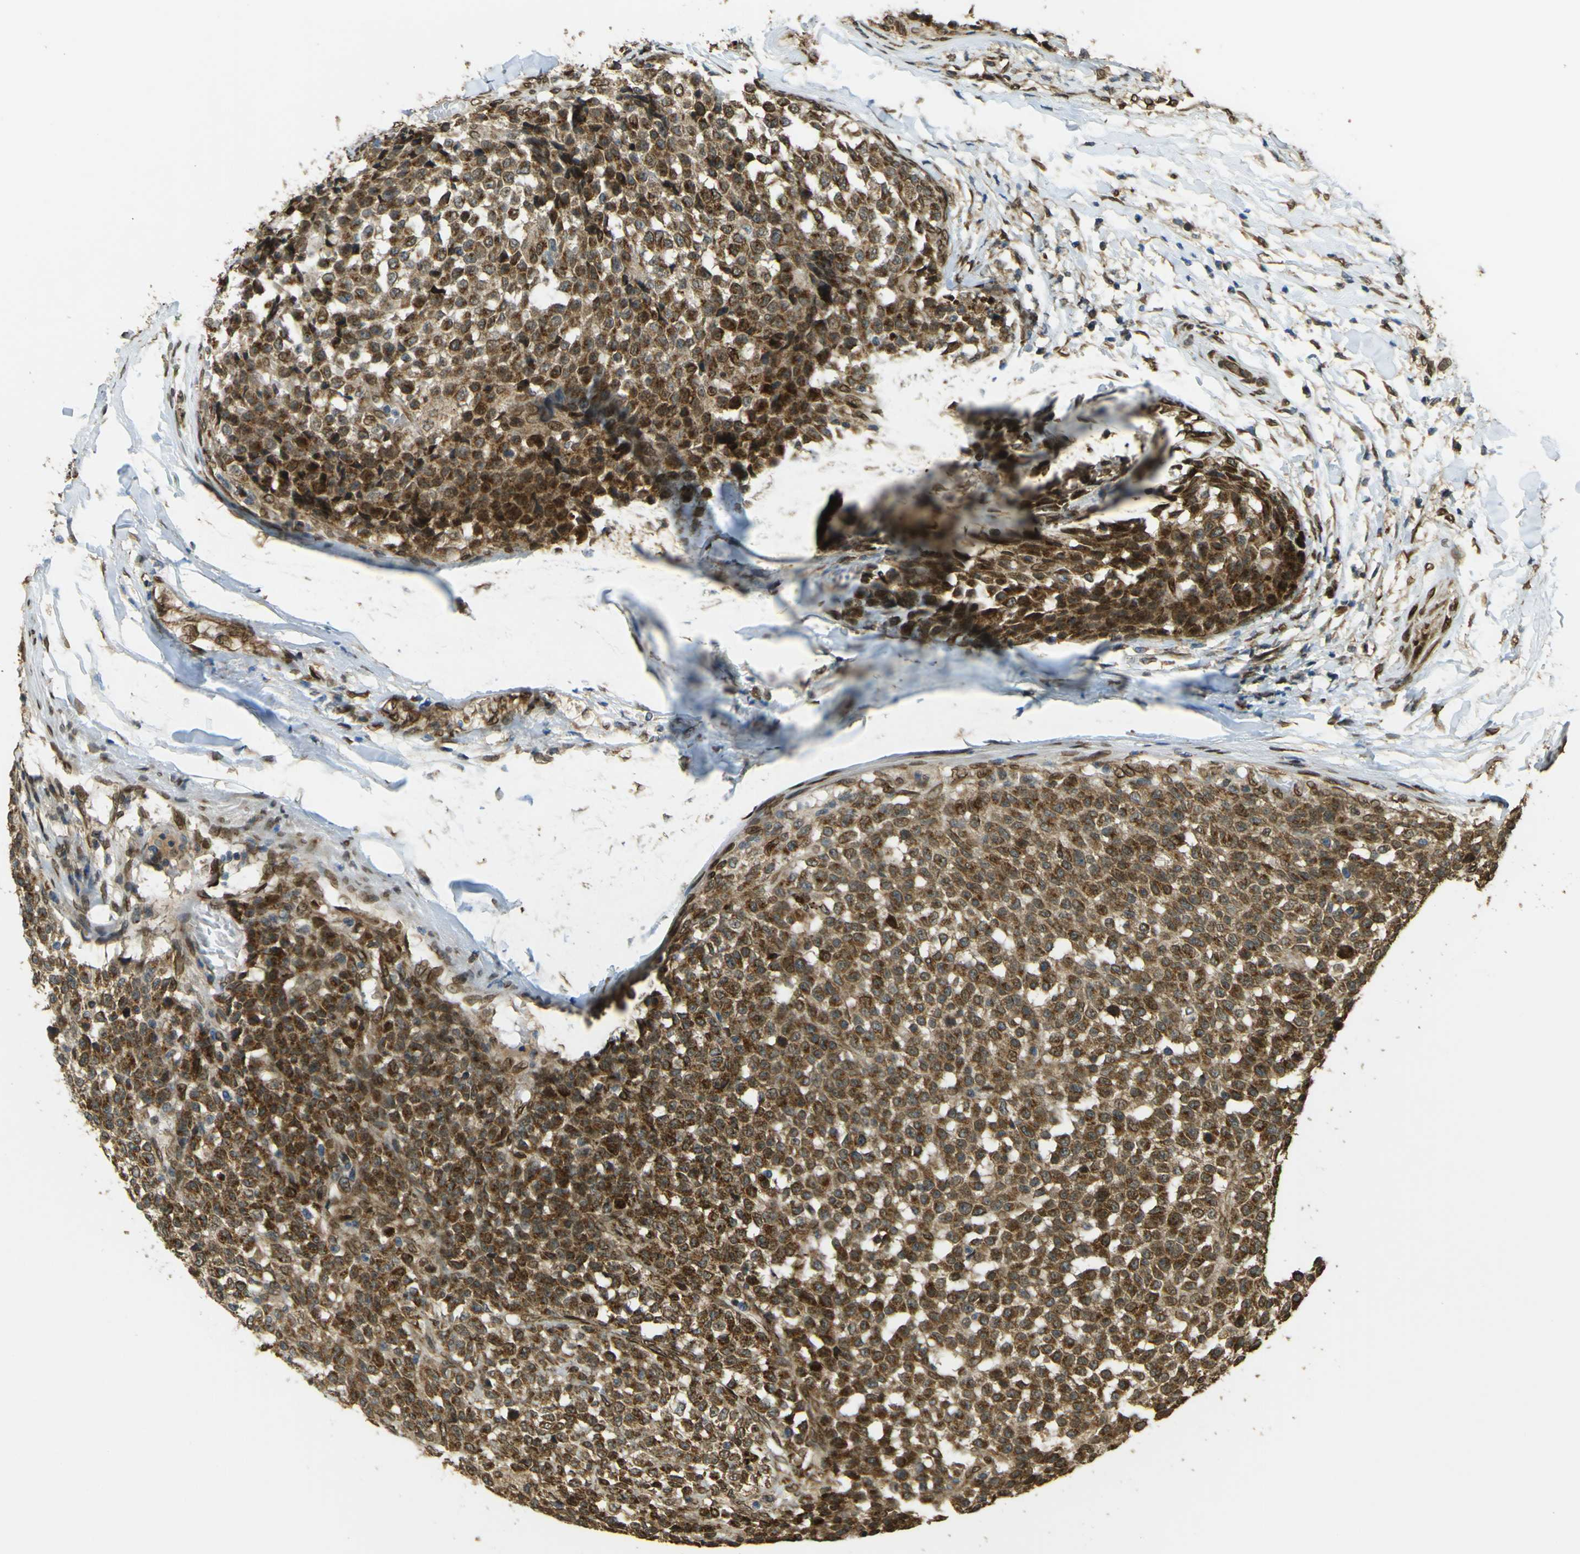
{"staining": {"intensity": "moderate", "quantity": ">75%", "location": "cytoplasmic/membranous"}, "tissue": "testis cancer", "cell_type": "Tumor cells", "image_type": "cancer", "snomed": [{"axis": "morphology", "description": "Seminoma, NOS"}, {"axis": "topography", "description": "Testis"}], "caption": "Immunohistochemical staining of testis seminoma exhibits moderate cytoplasmic/membranous protein staining in approximately >75% of tumor cells.", "gene": "GALNT1", "patient": {"sex": "male", "age": 59}}